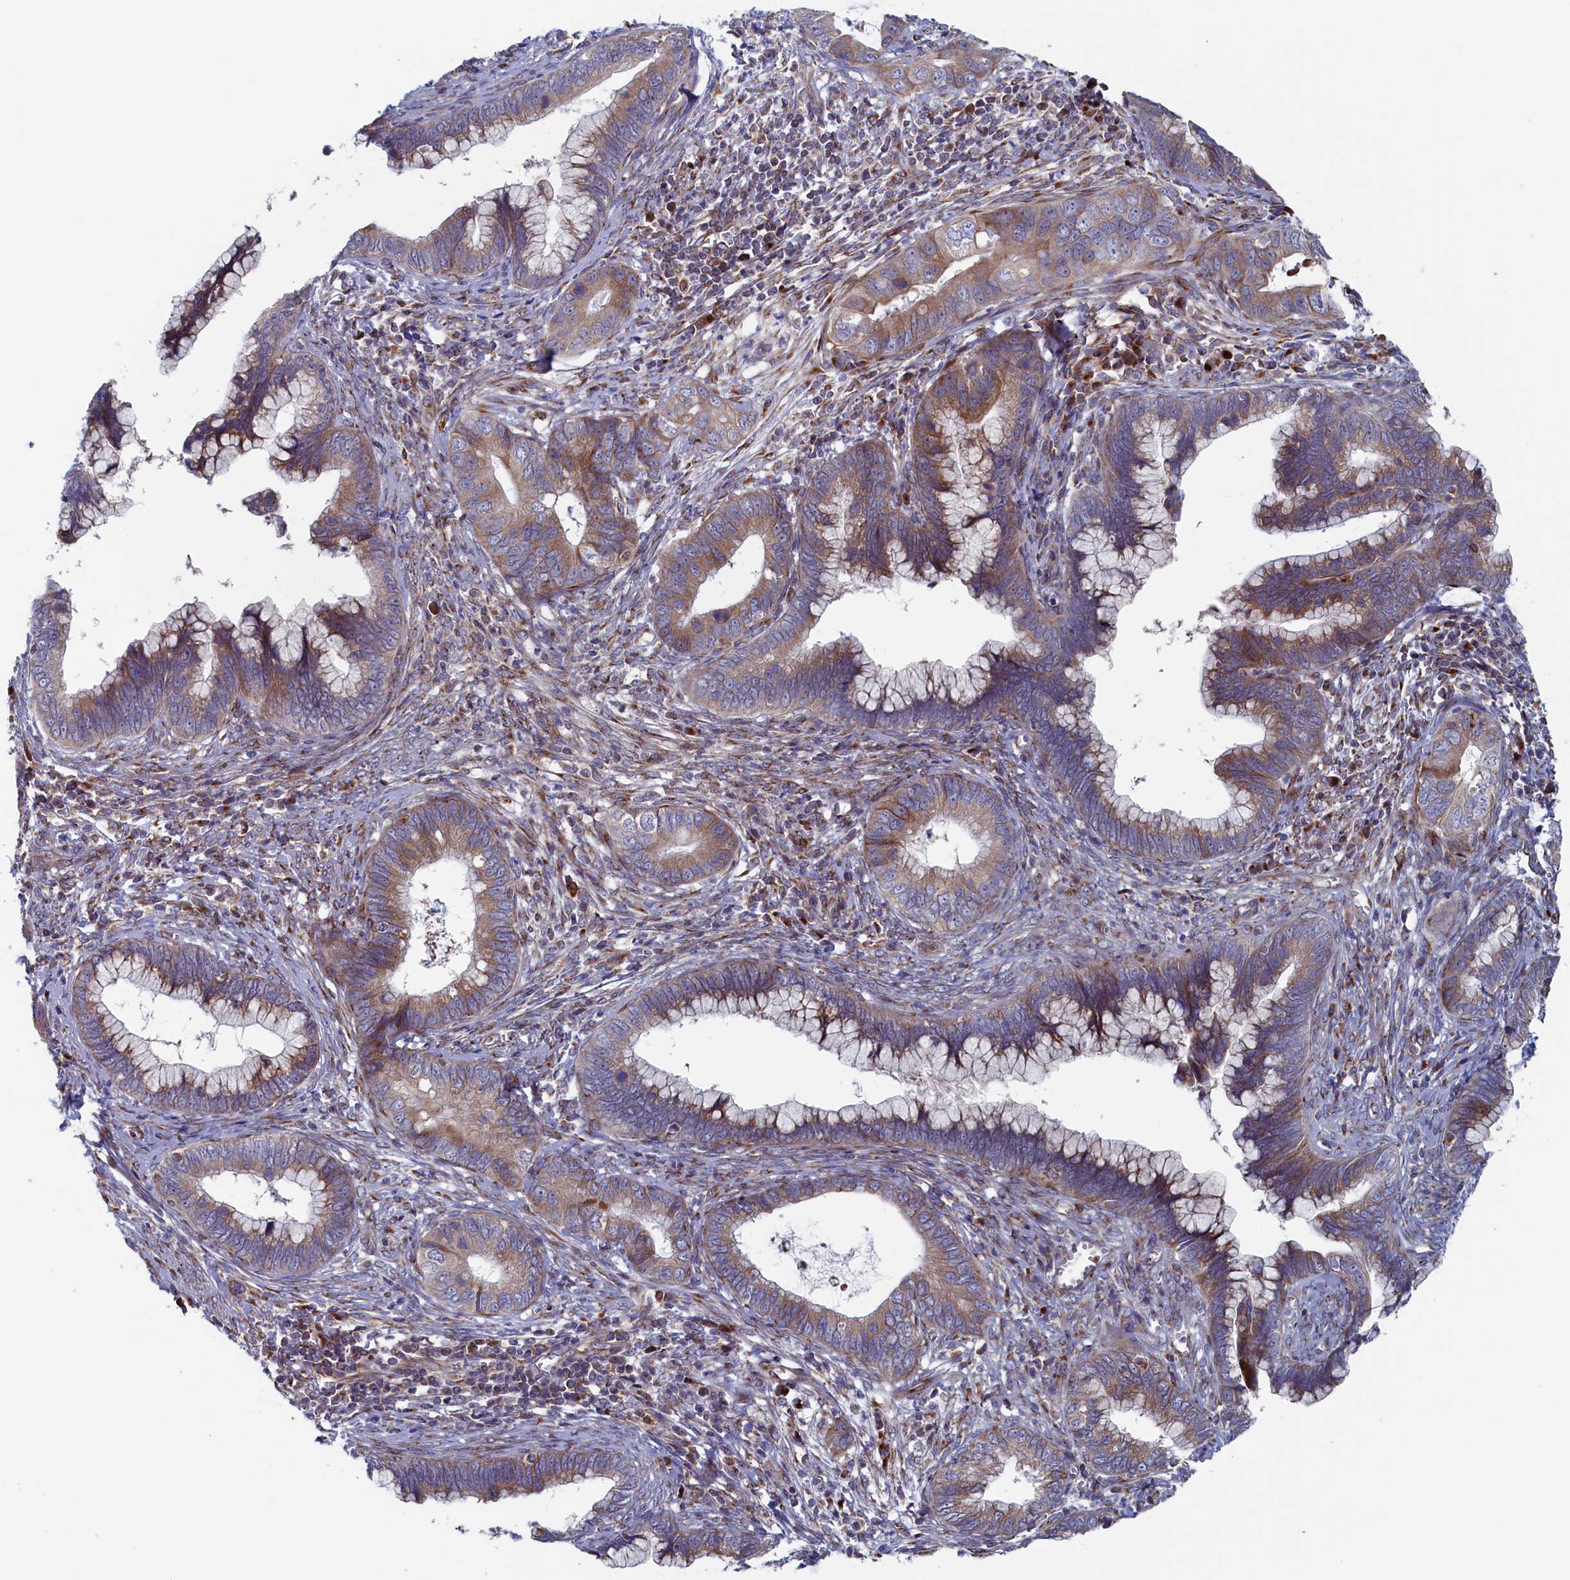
{"staining": {"intensity": "weak", "quantity": "25%-75%", "location": "cytoplasmic/membranous"}, "tissue": "cervical cancer", "cell_type": "Tumor cells", "image_type": "cancer", "snomed": [{"axis": "morphology", "description": "Adenocarcinoma, NOS"}, {"axis": "topography", "description": "Cervix"}], "caption": "Immunohistochemistry (DAB) staining of human cervical cancer demonstrates weak cytoplasmic/membranous protein staining in approximately 25%-75% of tumor cells.", "gene": "MTFMT", "patient": {"sex": "female", "age": 44}}